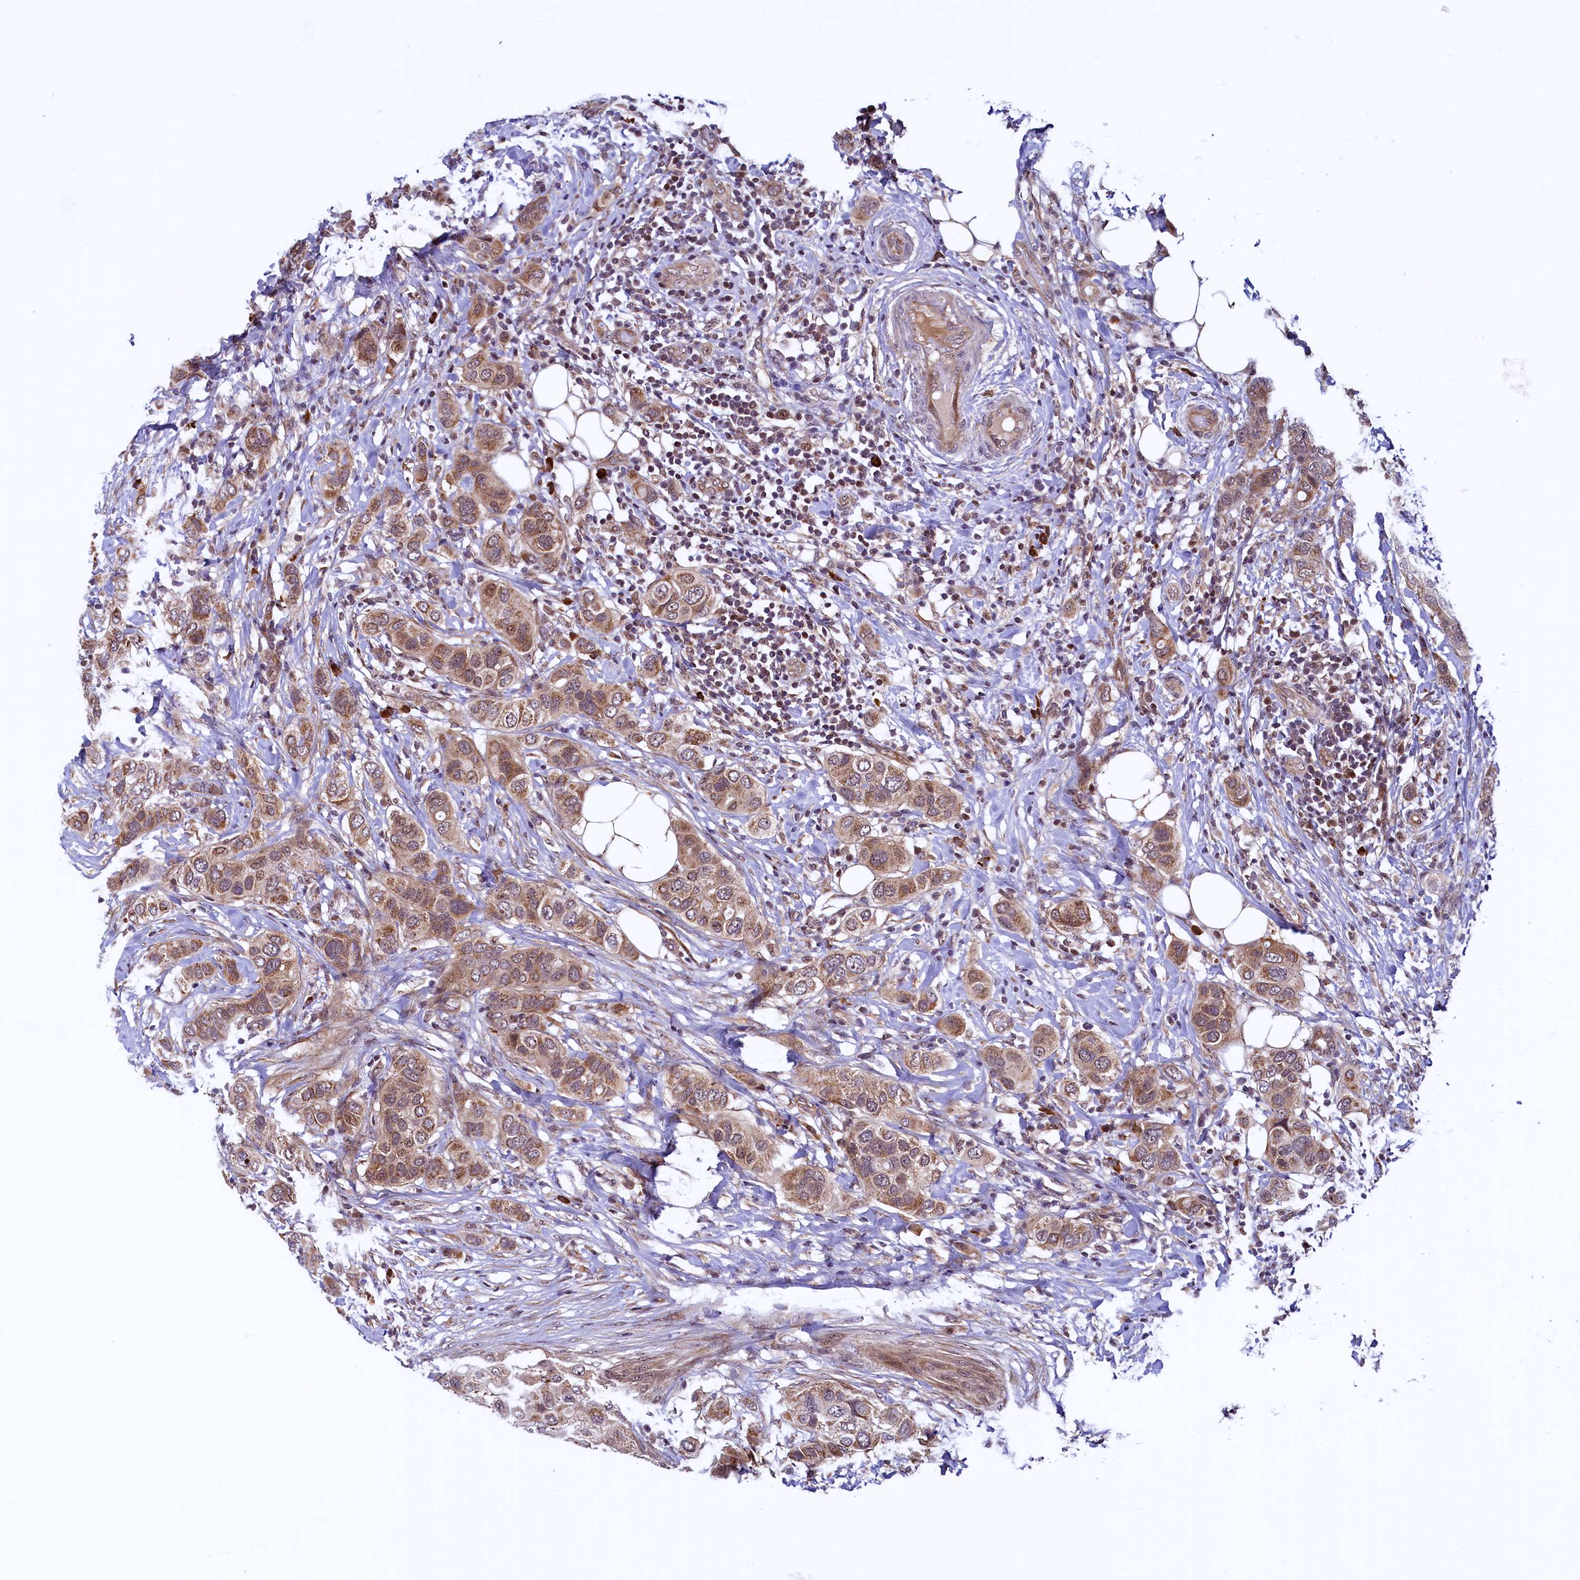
{"staining": {"intensity": "moderate", "quantity": ">75%", "location": "cytoplasmic/membranous"}, "tissue": "breast cancer", "cell_type": "Tumor cells", "image_type": "cancer", "snomed": [{"axis": "morphology", "description": "Lobular carcinoma"}, {"axis": "topography", "description": "Breast"}], "caption": "Breast cancer stained with immunohistochemistry (IHC) demonstrates moderate cytoplasmic/membranous positivity in about >75% of tumor cells. The staining was performed using DAB (3,3'-diaminobenzidine) to visualize the protein expression in brown, while the nuclei were stained in blue with hematoxylin (Magnification: 20x).", "gene": "RBFA", "patient": {"sex": "female", "age": 51}}